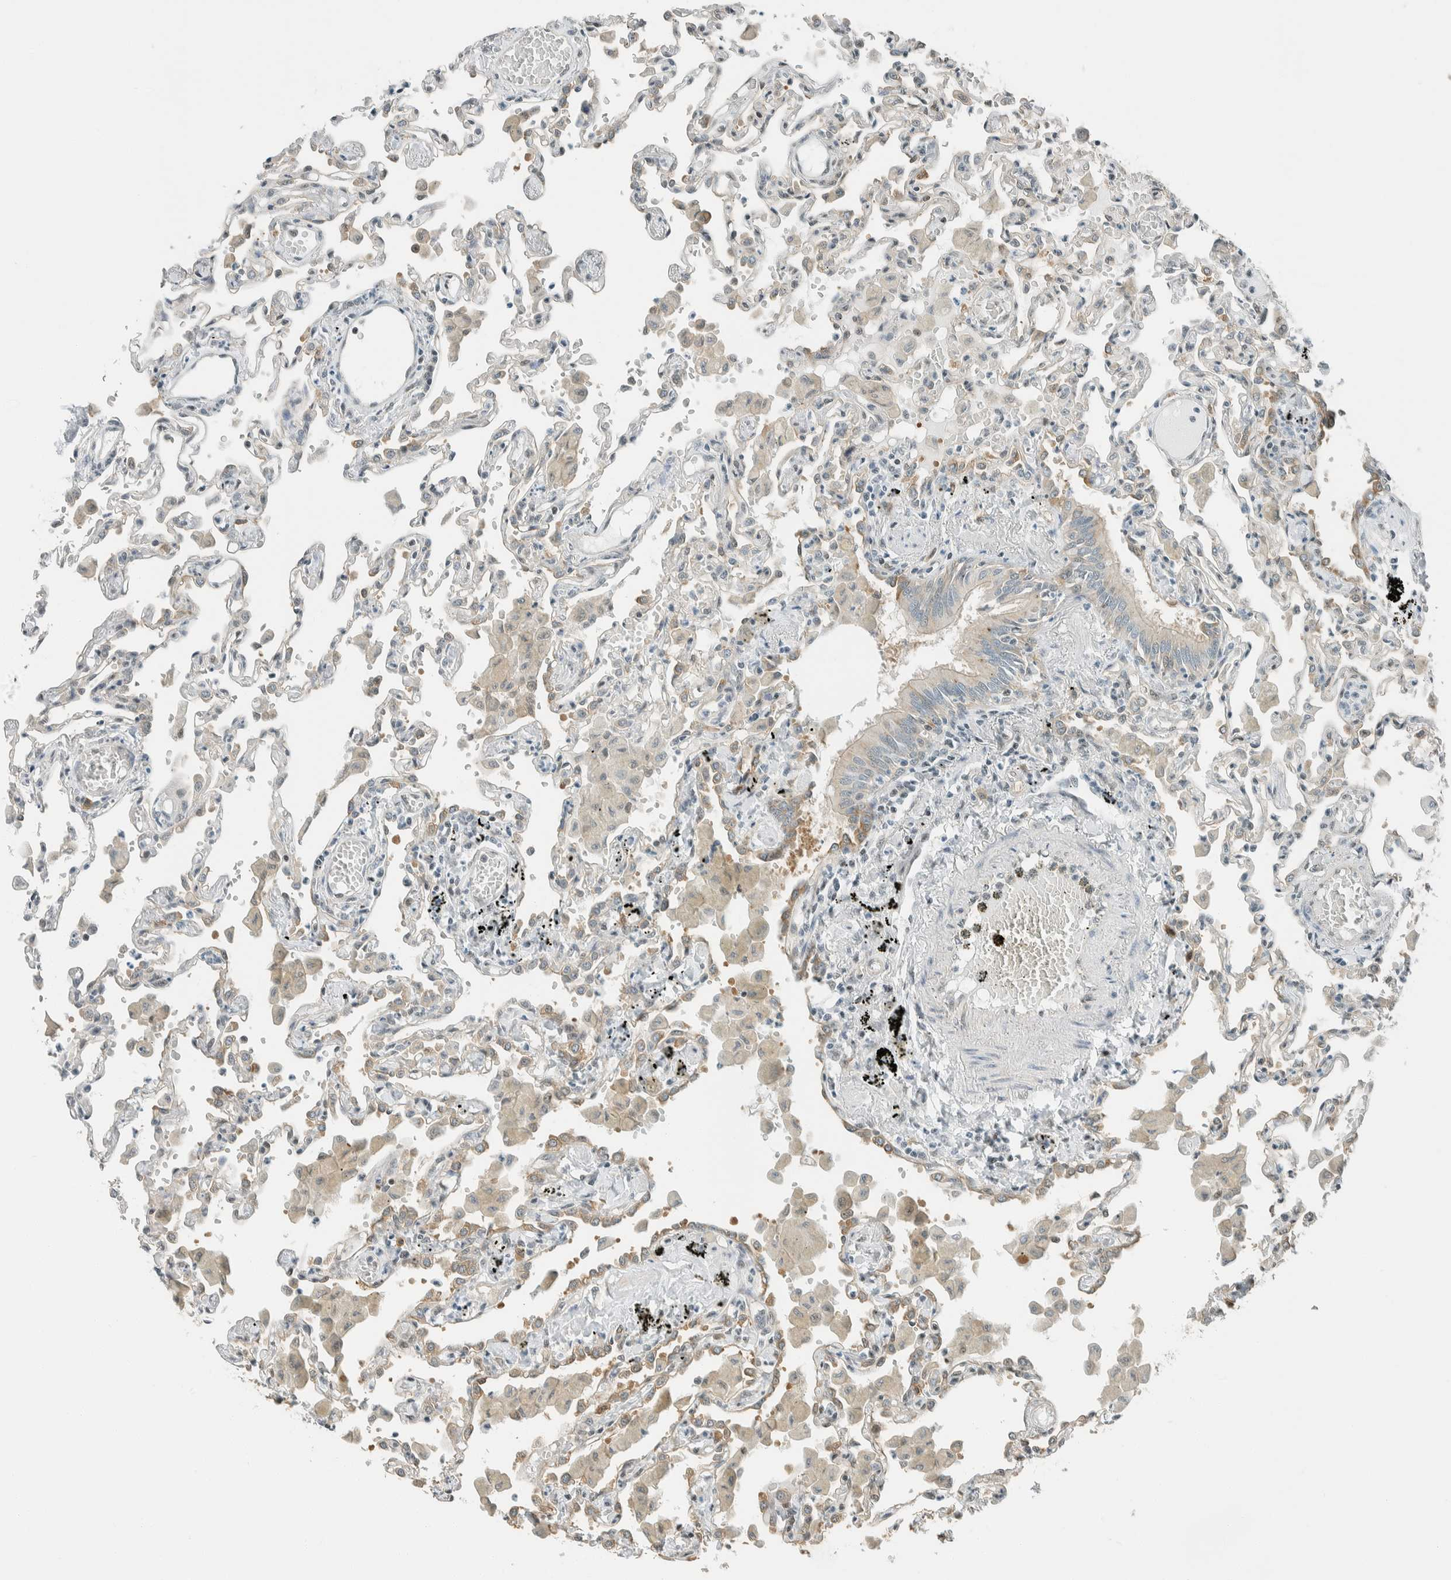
{"staining": {"intensity": "weak", "quantity": "25%-75%", "location": "cytoplasmic/membranous"}, "tissue": "lung", "cell_type": "Alveolar cells", "image_type": "normal", "snomed": [{"axis": "morphology", "description": "Normal tissue, NOS"}, {"axis": "topography", "description": "Bronchus"}, {"axis": "topography", "description": "Lung"}], "caption": "Lung stained with DAB (3,3'-diaminobenzidine) immunohistochemistry (IHC) shows low levels of weak cytoplasmic/membranous staining in approximately 25%-75% of alveolar cells. (DAB (3,3'-diaminobenzidine) IHC with brightfield microscopy, high magnification).", "gene": "NIBAN2", "patient": {"sex": "female", "age": 49}}